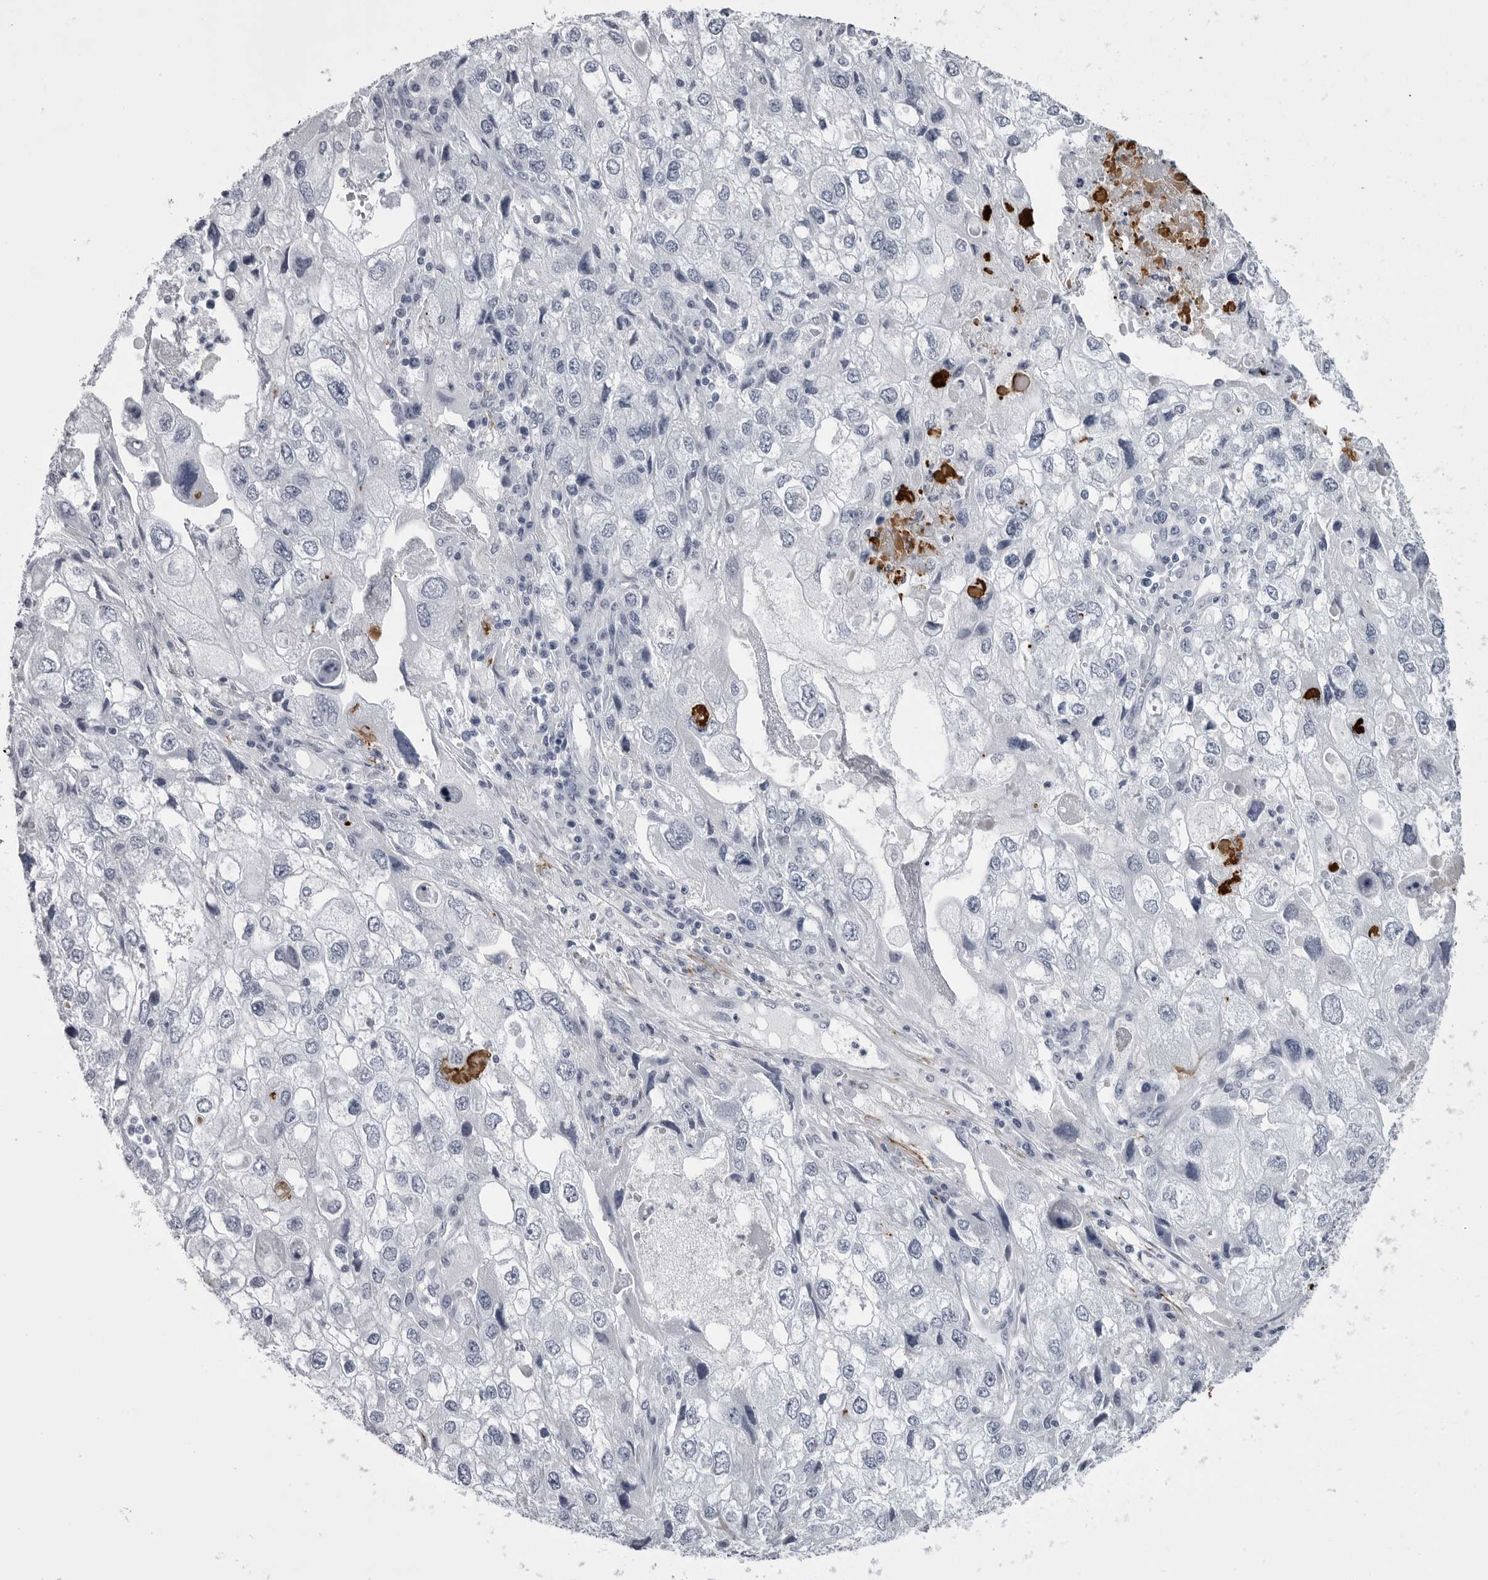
{"staining": {"intensity": "negative", "quantity": "none", "location": "none"}, "tissue": "endometrial cancer", "cell_type": "Tumor cells", "image_type": "cancer", "snomed": [{"axis": "morphology", "description": "Adenocarcinoma, NOS"}, {"axis": "topography", "description": "Endometrium"}], "caption": "Tumor cells are negative for brown protein staining in adenocarcinoma (endometrial).", "gene": "COL26A1", "patient": {"sex": "female", "age": 49}}